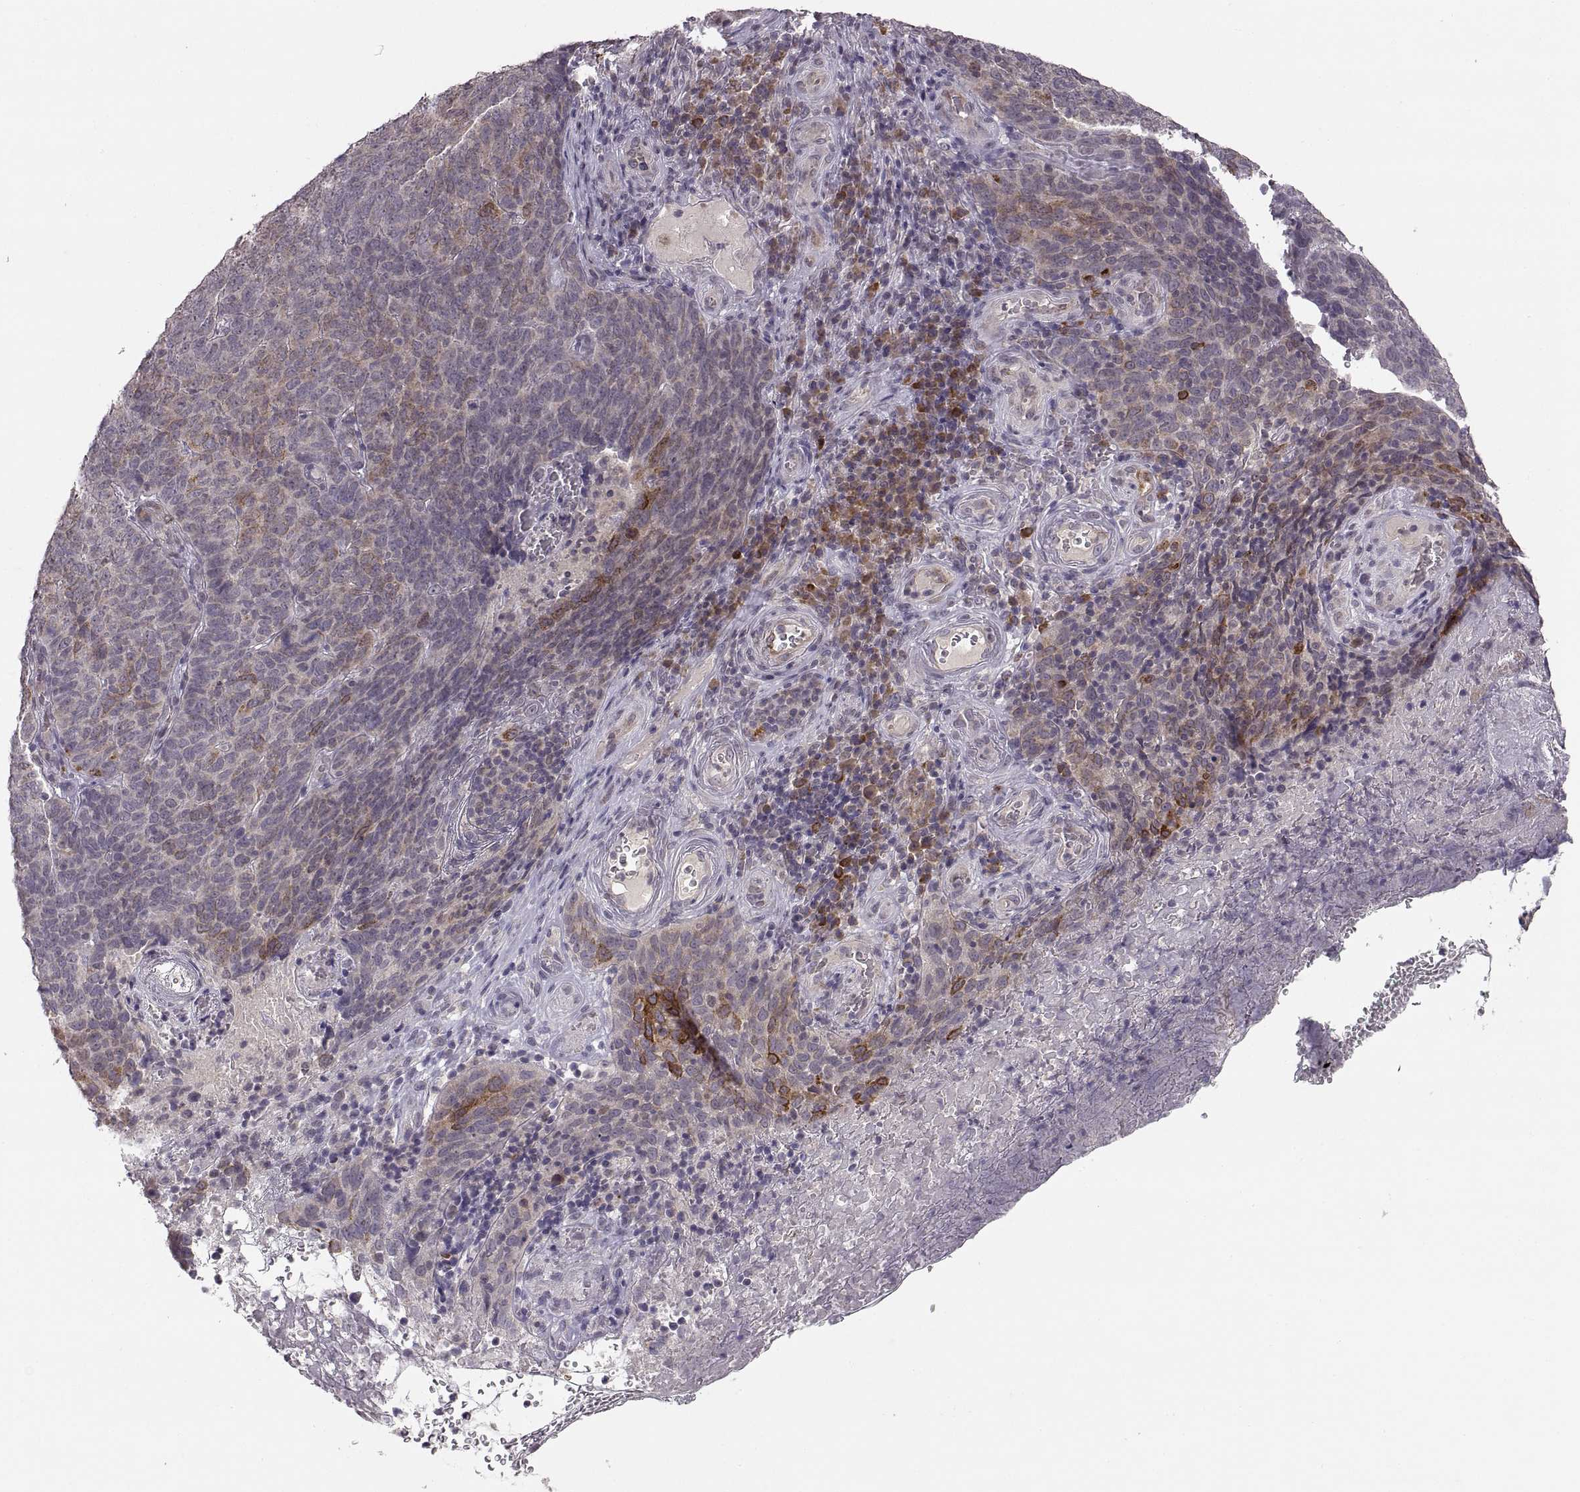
{"staining": {"intensity": "moderate", "quantity": "<25%", "location": "cytoplasmic/membranous"}, "tissue": "skin cancer", "cell_type": "Tumor cells", "image_type": "cancer", "snomed": [{"axis": "morphology", "description": "Squamous cell carcinoma, NOS"}, {"axis": "topography", "description": "Skin"}, {"axis": "topography", "description": "Anal"}], "caption": "Skin squamous cell carcinoma stained for a protein shows moderate cytoplasmic/membranous positivity in tumor cells. Using DAB (3,3'-diaminobenzidine) (brown) and hematoxylin (blue) stains, captured at high magnification using brightfield microscopy.", "gene": "HMGCR", "patient": {"sex": "female", "age": 51}}